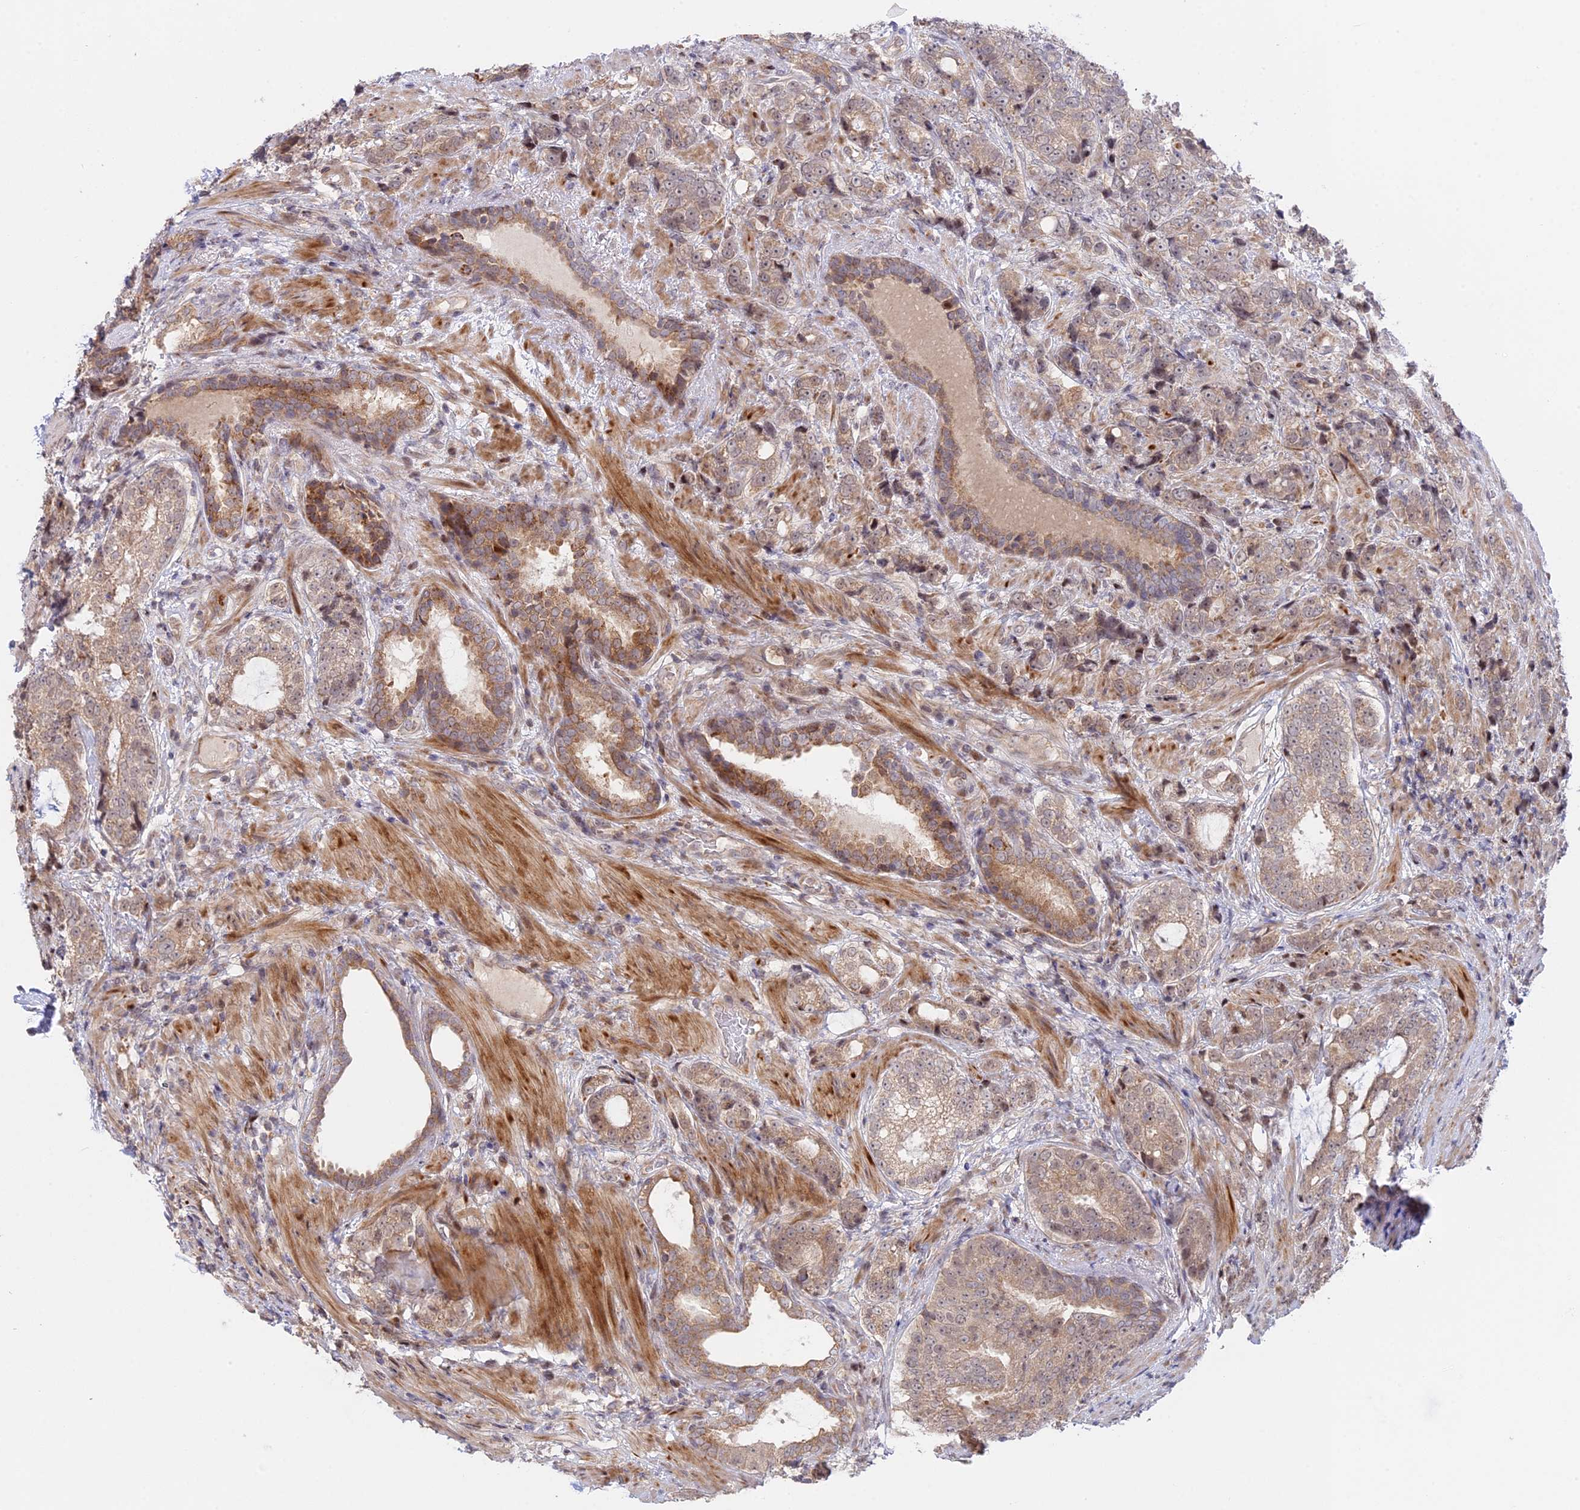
{"staining": {"intensity": "weak", "quantity": ">75%", "location": "cytoplasmic/membranous"}, "tissue": "prostate cancer", "cell_type": "Tumor cells", "image_type": "cancer", "snomed": [{"axis": "morphology", "description": "Adenocarcinoma, High grade"}, {"axis": "topography", "description": "Prostate"}], "caption": "Prostate cancer (adenocarcinoma (high-grade)) stained with DAB (3,3'-diaminobenzidine) immunohistochemistry (IHC) shows low levels of weak cytoplasmic/membranous positivity in approximately >75% of tumor cells.", "gene": "GSKIP", "patient": {"sex": "male", "age": 67}}